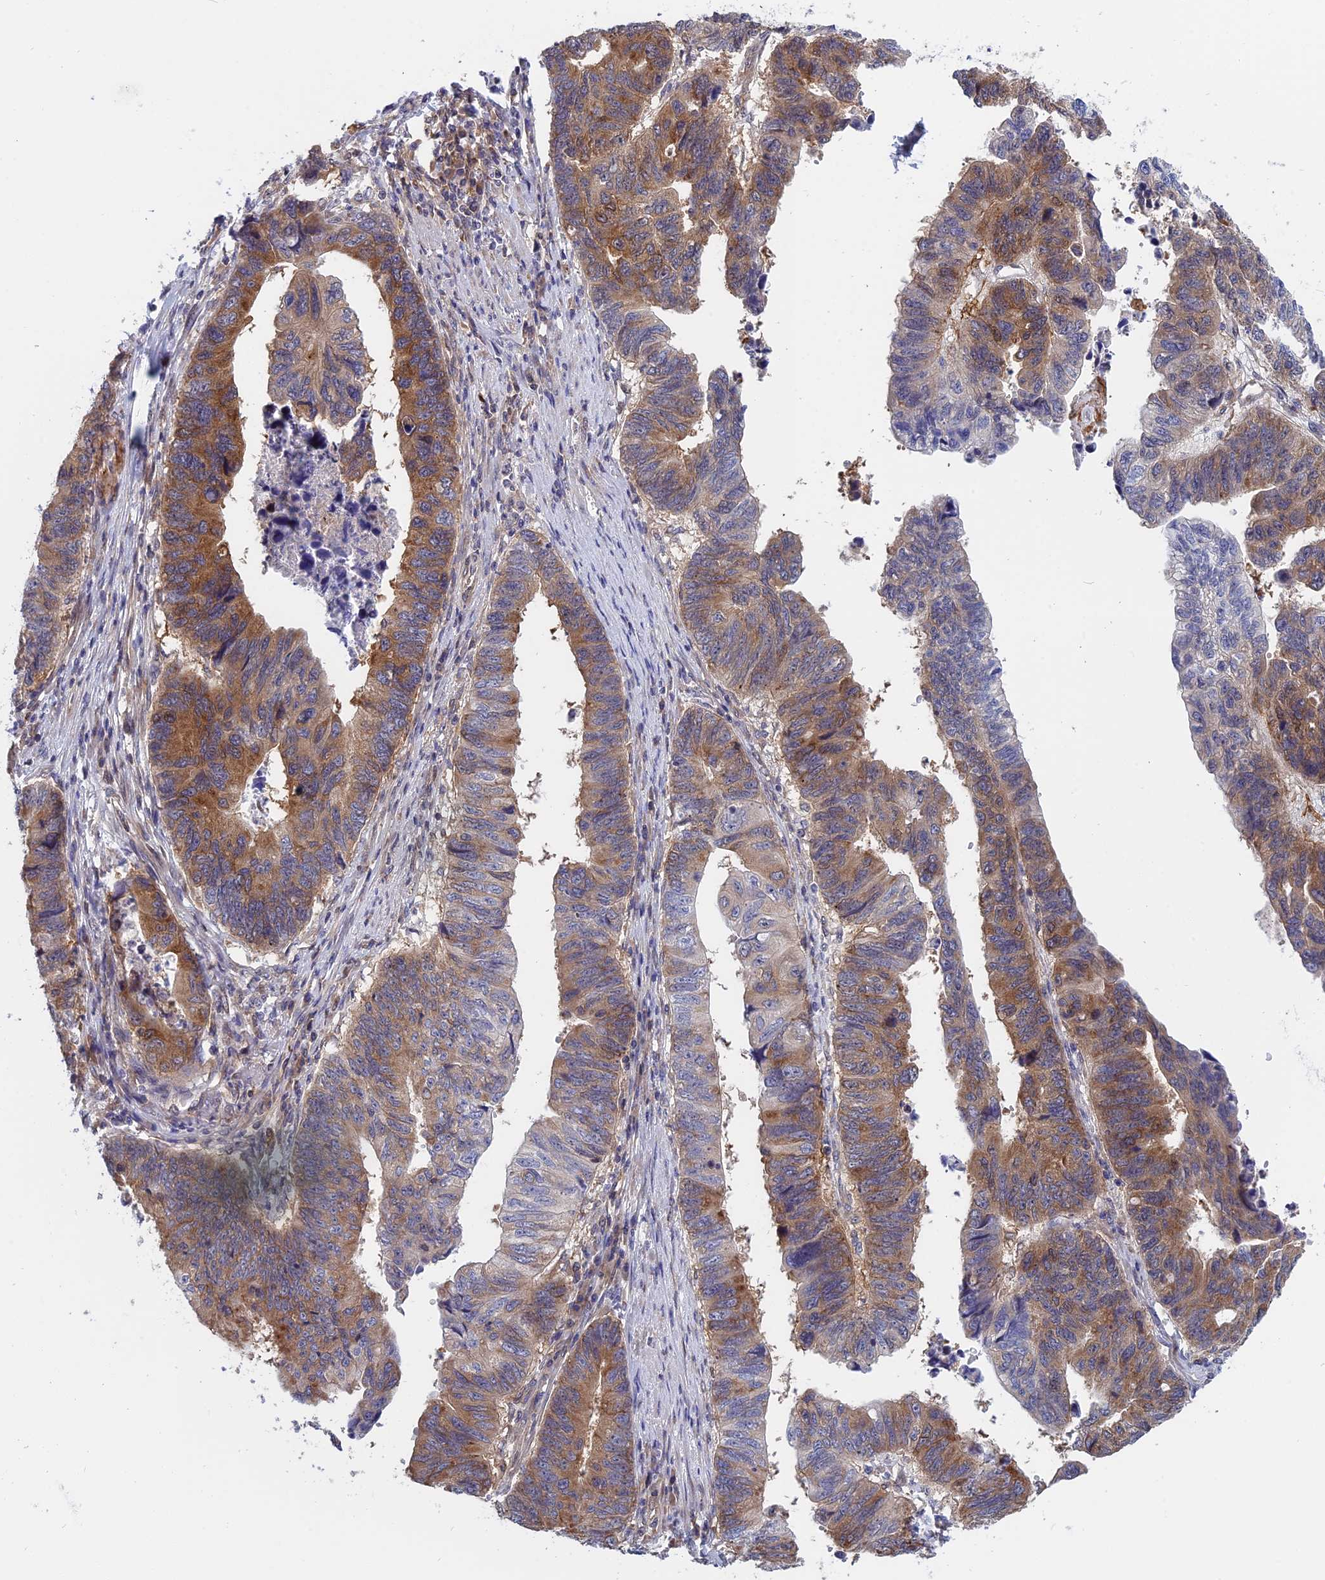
{"staining": {"intensity": "moderate", "quantity": ">75%", "location": "cytoplasmic/membranous"}, "tissue": "stomach cancer", "cell_type": "Tumor cells", "image_type": "cancer", "snomed": [{"axis": "morphology", "description": "Adenocarcinoma, NOS"}, {"axis": "topography", "description": "Stomach"}], "caption": "Tumor cells display moderate cytoplasmic/membranous staining in about >75% of cells in stomach cancer (adenocarcinoma).", "gene": "NAA10", "patient": {"sex": "male", "age": 59}}